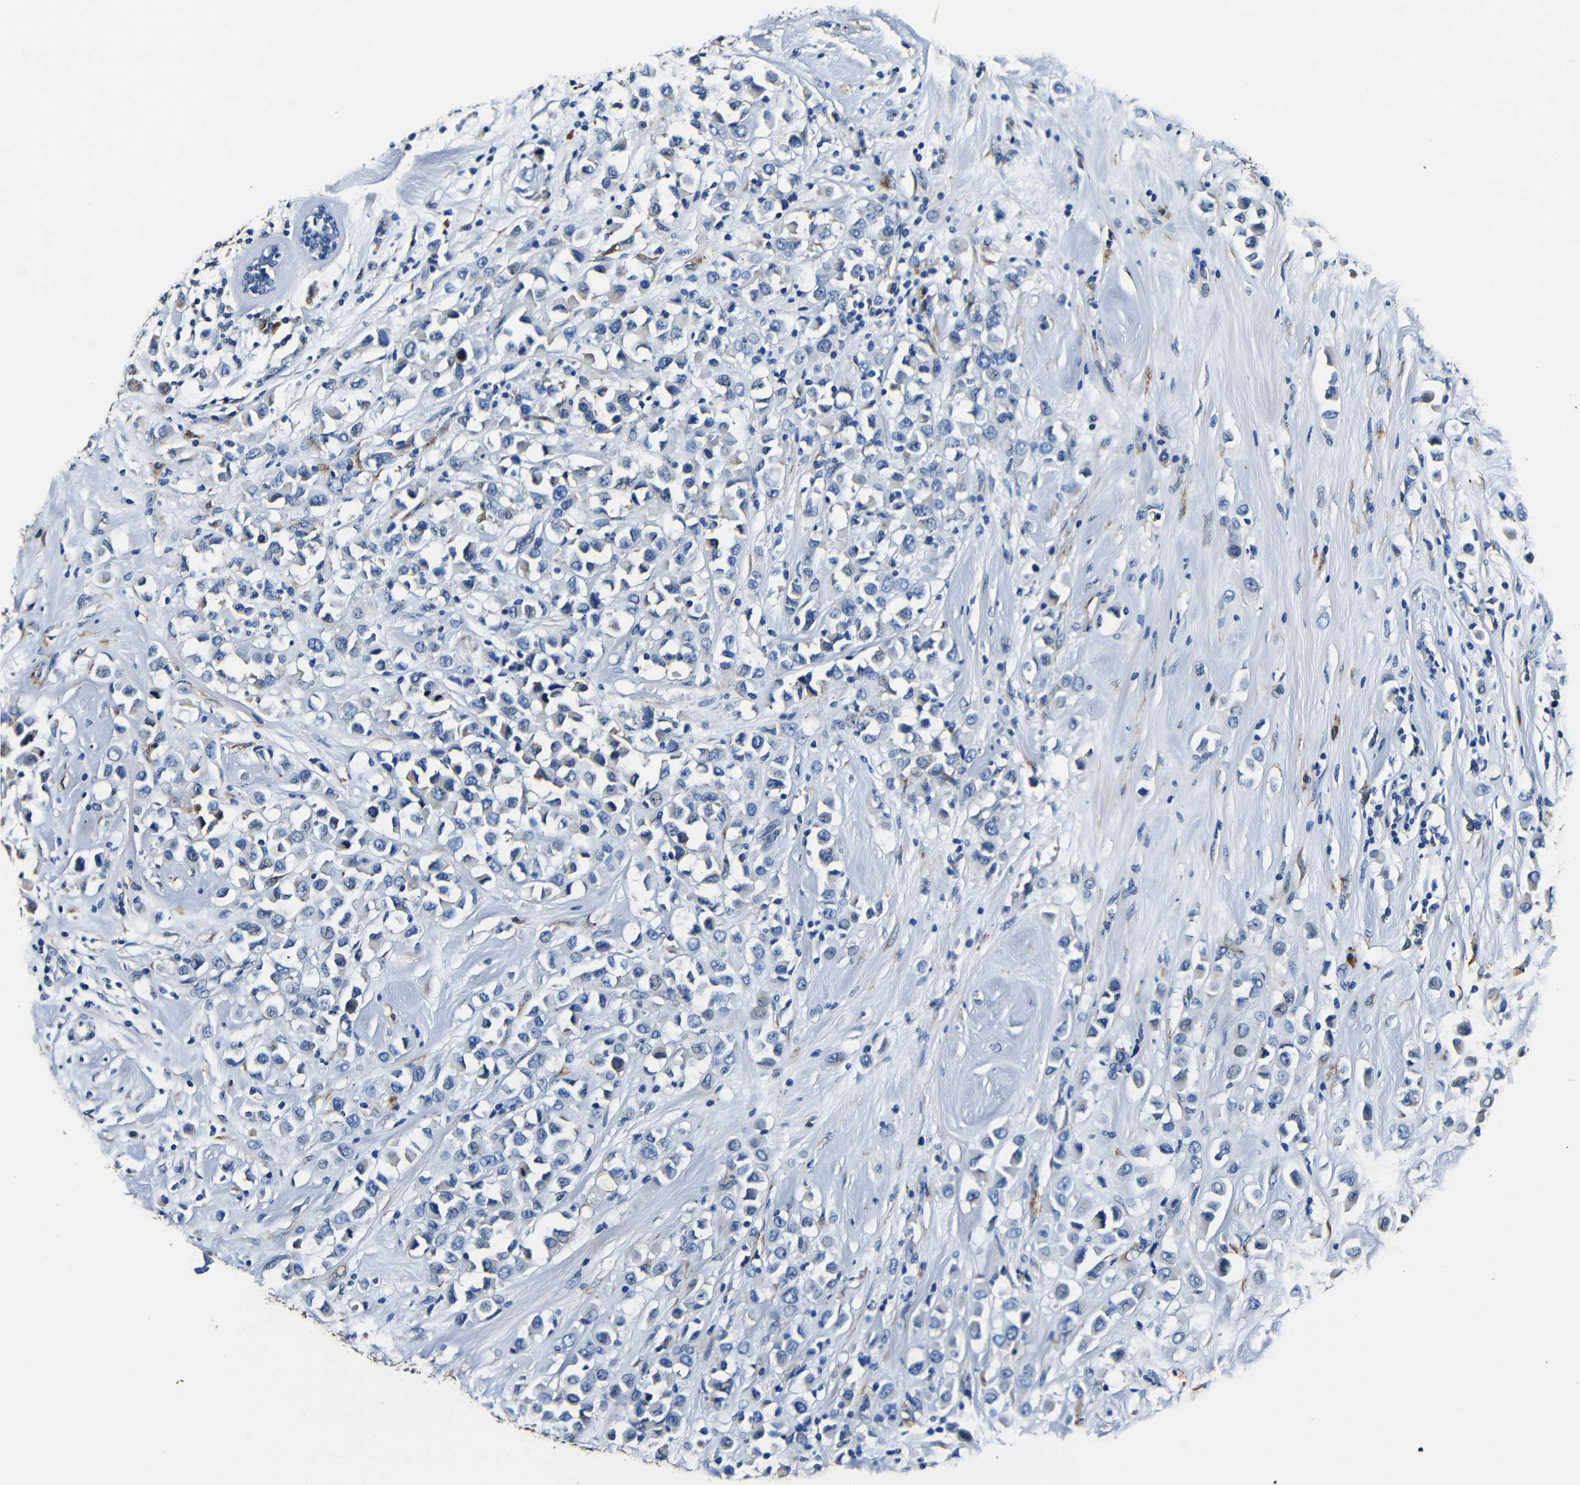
{"staining": {"intensity": "moderate", "quantity": "<25%", "location": "cytoplasmic/membranous"}, "tissue": "breast cancer", "cell_type": "Tumor cells", "image_type": "cancer", "snomed": [{"axis": "morphology", "description": "Duct carcinoma"}, {"axis": "topography", "description": "Breast"}], "caption": "Breast cancer stained for a protein (brown) shows moderate cytoplasmic/membranous positive expression in about <25% of tumor cells.", "gene": "RRBP1", "patient": {"sex": "female", "age": 61}}